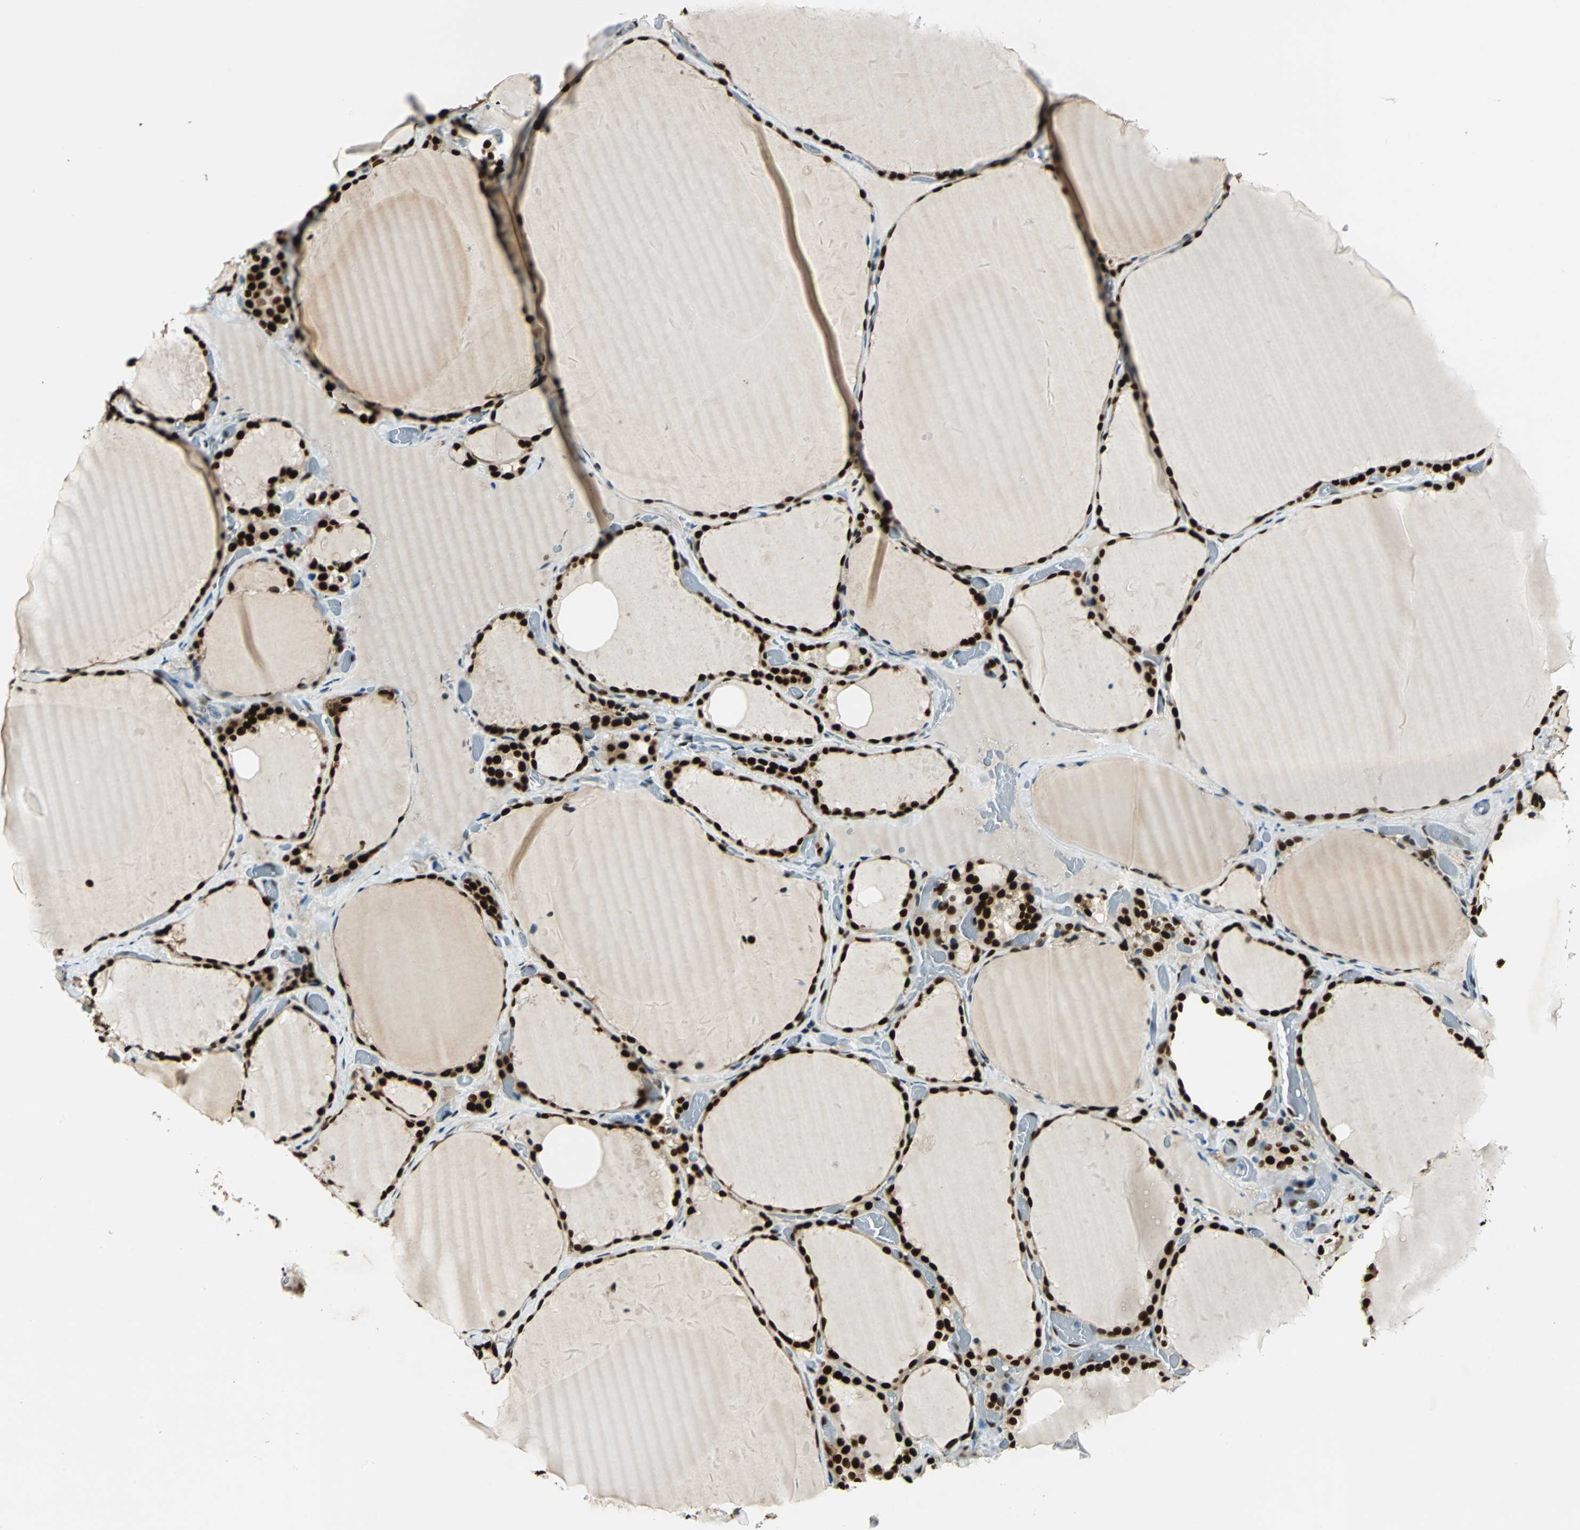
{"staining": {"intensity": "strong", "quantity": ">75%", "location": "cytoplasmic/membranous,nuclear"}, "tissue": "thyroid gland", "cell_type": "Glandular cells", "image_type": "normal", "snomed": [{"axis": "morphology", "description": "Normal tissue, NOS"}, {"axis": "topography", "description": "Thyroid gland"}], "caption": "Thyroid gland stained for a protein (brown) shows strong cytoplasmic/membranous,nuclear positive staining in approximately >75% of glandular cells.", "gene": "NFIA", "patient": {"sex": "female", "age": 22}}